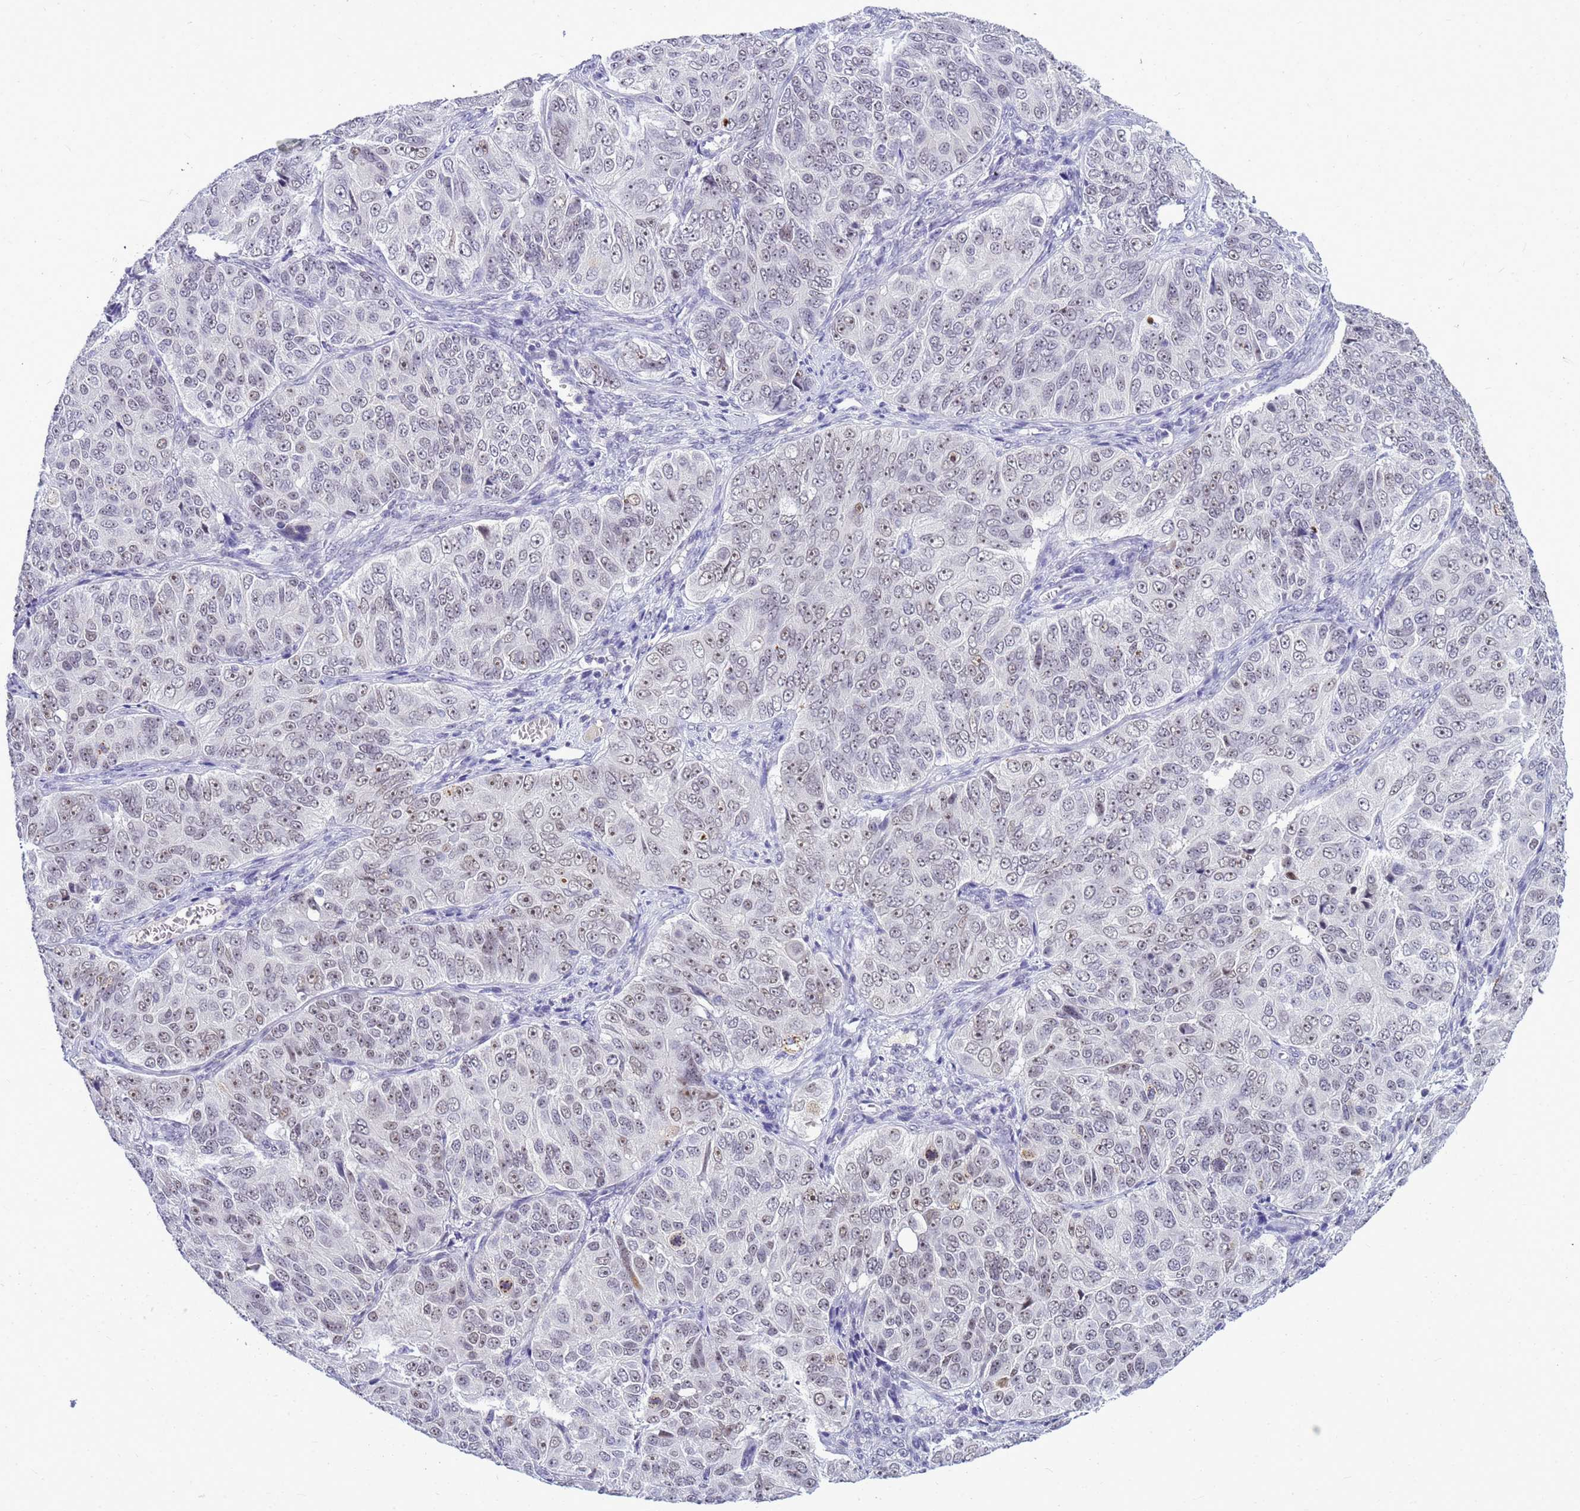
{"staining": {"intensity": "weak", "quantity": "25%-75%", "location": "nuclear"}, "tissue": "ovarian cancer", "cell_type": "Tumor cells", "image_type": "cancer", "snomed": [{"axis": "morphology", "description": "Carcinoma, endometroid"}, {"axis": "topography", "description": "Ovary"}], "caption": "A micrograph of ovarian cancer stained for a protein exhibits weak nuclear brown staining in tumor cells.", "gene": "DMRTC2", "patient": {"sex": "female", "age": 51}}